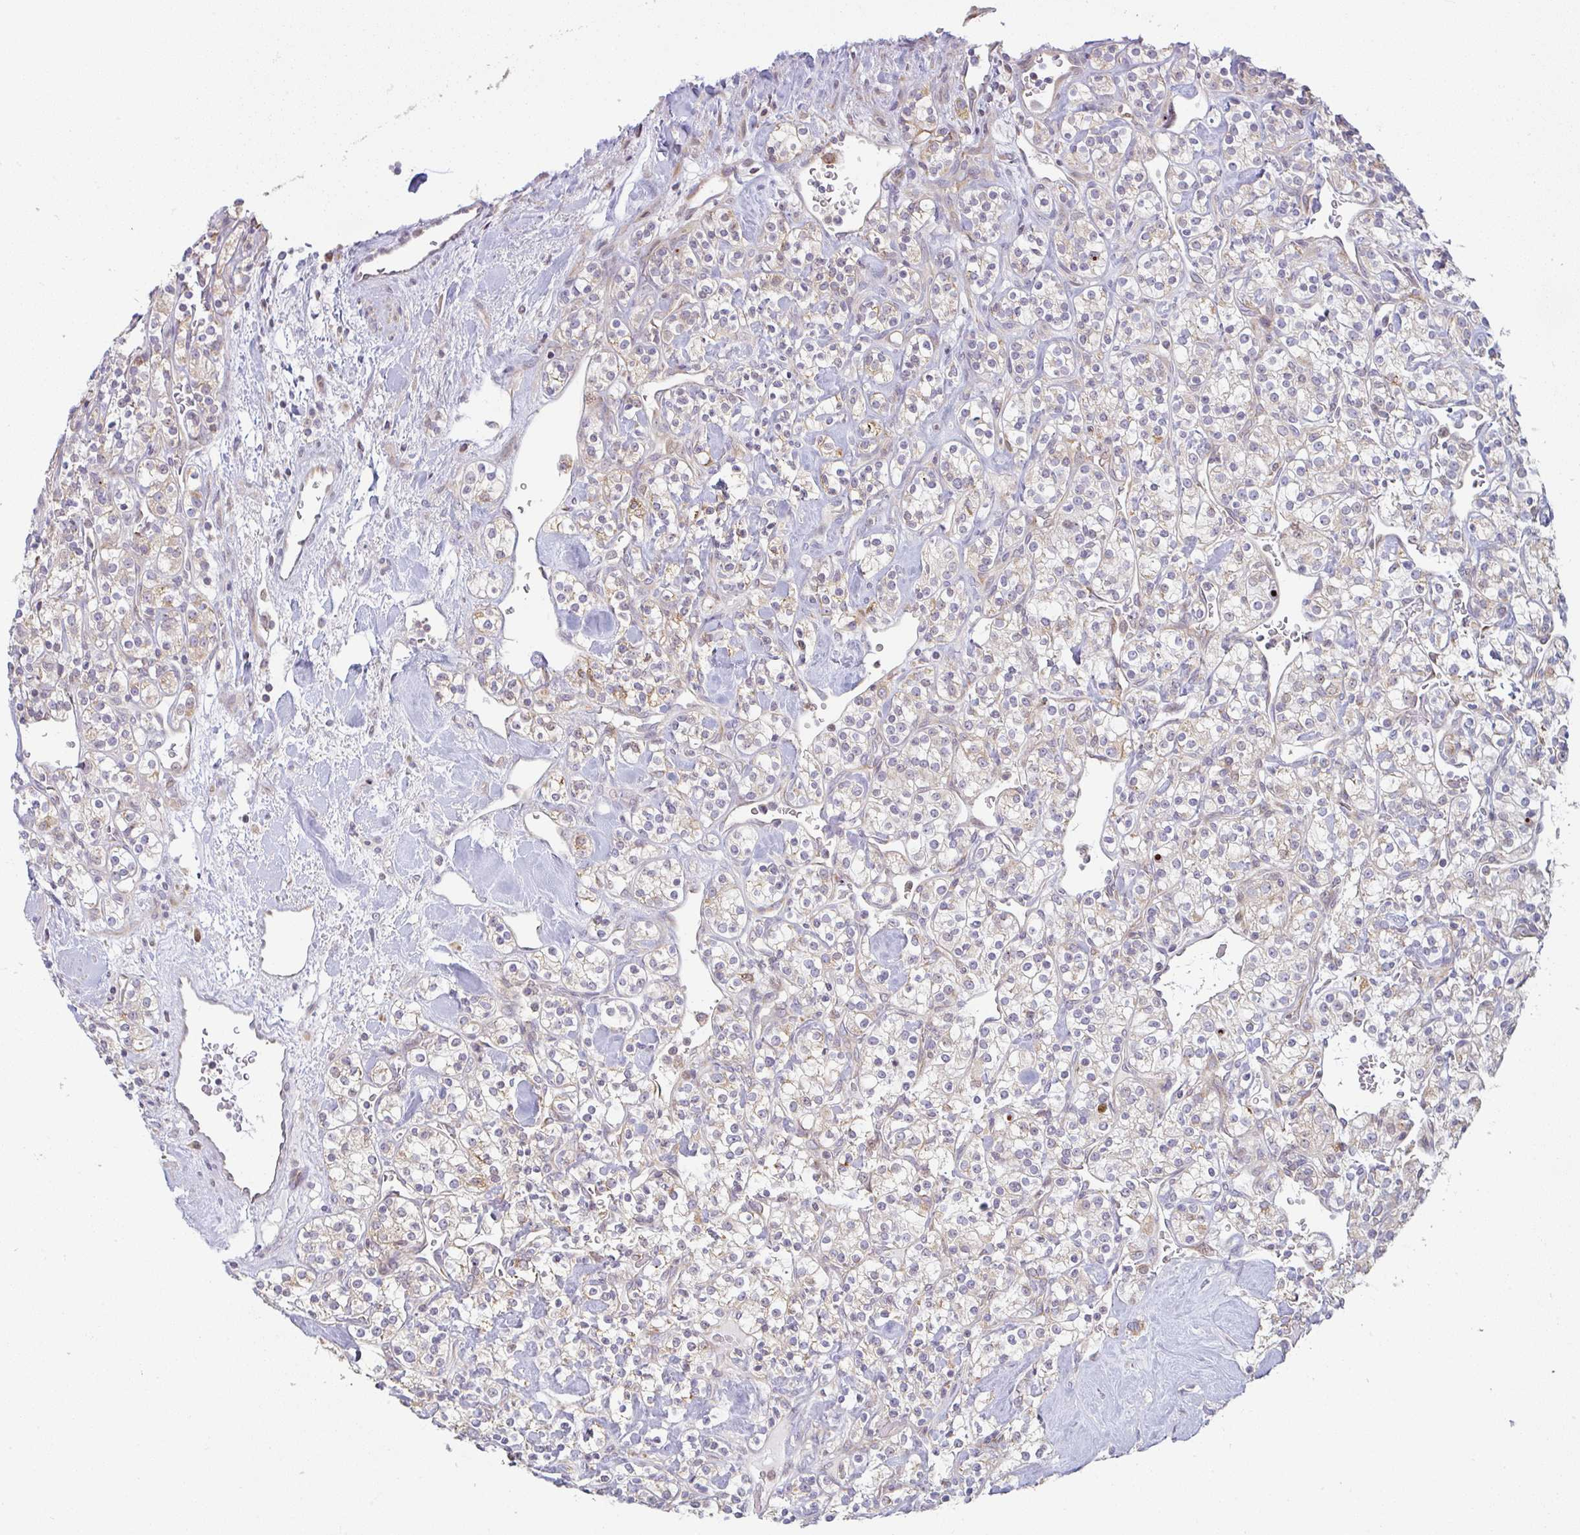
{"staining": {"intensity": "weak", "quantity": "25%-75%", "location": "cytoplasmic/membranous"}, "tissue": "renal cancer", "cell_type": "Tumor cells", "image_type": "cancer", "snomed": [{"axis": "morphology", "description": "Adenocarcinoma, NOS"}, {"axis": "topography", "description": "Kidney"}], "caption": "An immunohistochemistry (IHC) image of neoplastic tissue is shown. Protein staining in brown labels weak cytoplasmic/membranous positivity in renal cancer (adenocarcinoma) within tumor cells. Using DAB (brown) and hematoxylin (blue) stains, captured at high magnification using brightfield microscopy.", "gene": "MOB1A", "patient": {"sex": "male", "age": 77}}